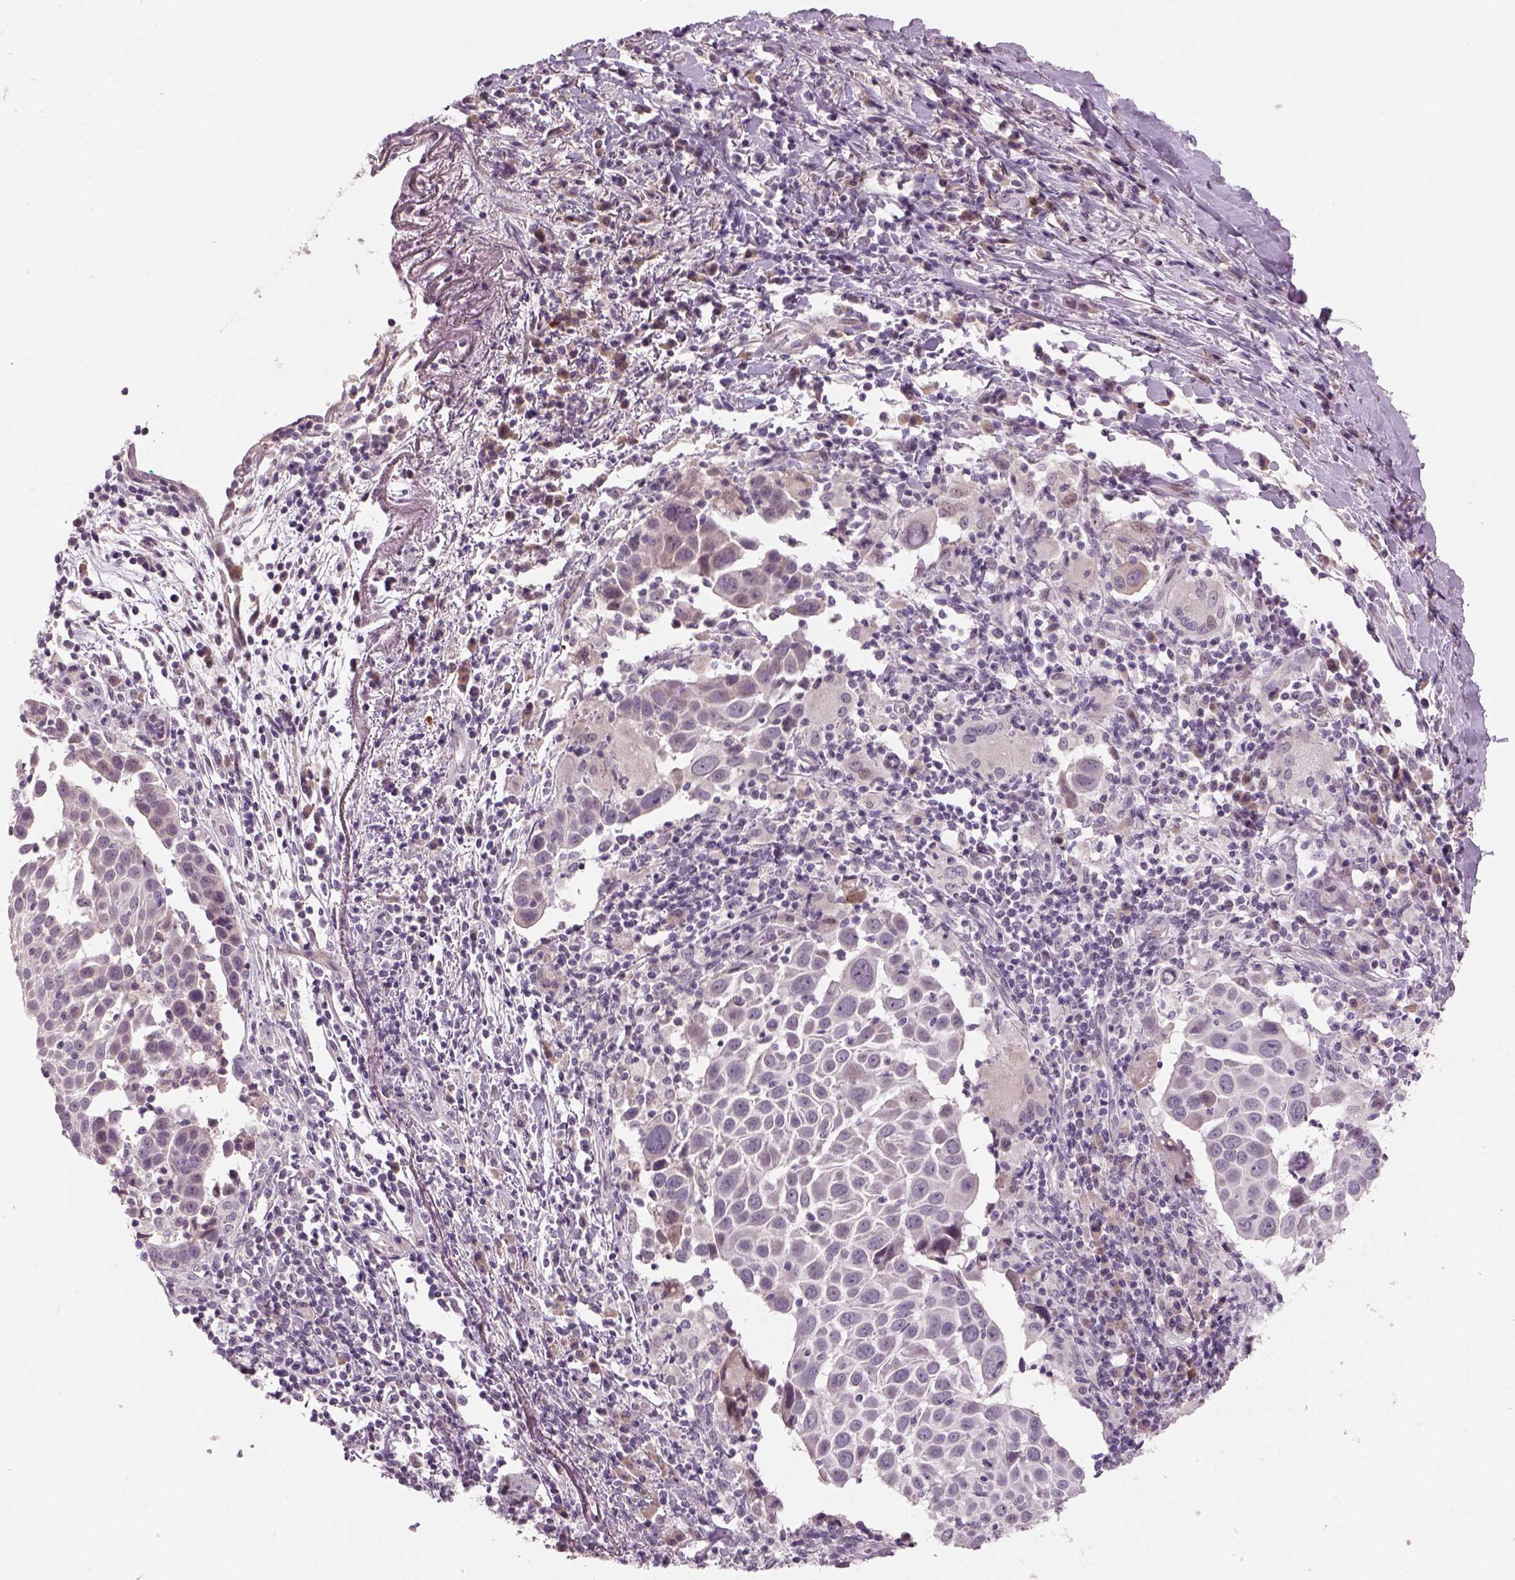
{"staining": {"intensity": "negative", "quantity": "none", "location": "none"}, "tissue": "lung cancer", "cell_type": "Tumor cells", "image_type": "cancer", "snomed": [{"axis": "morphology", "description": "Squamous cell carcinoma, NOS"}, {"axis": "topography", "description": "Lung"}], "caption": "Immunohistochemistry (IHC) photomicrograph of neoplastic tissue: human squamous cell carcinoma (lung) stained with DAB (3,3'-diaminobenzidine) demonstrates no significant protein positivity in tumor cells.", "gene": "PENK", "patient": {"sex": "male", "age": 57}}